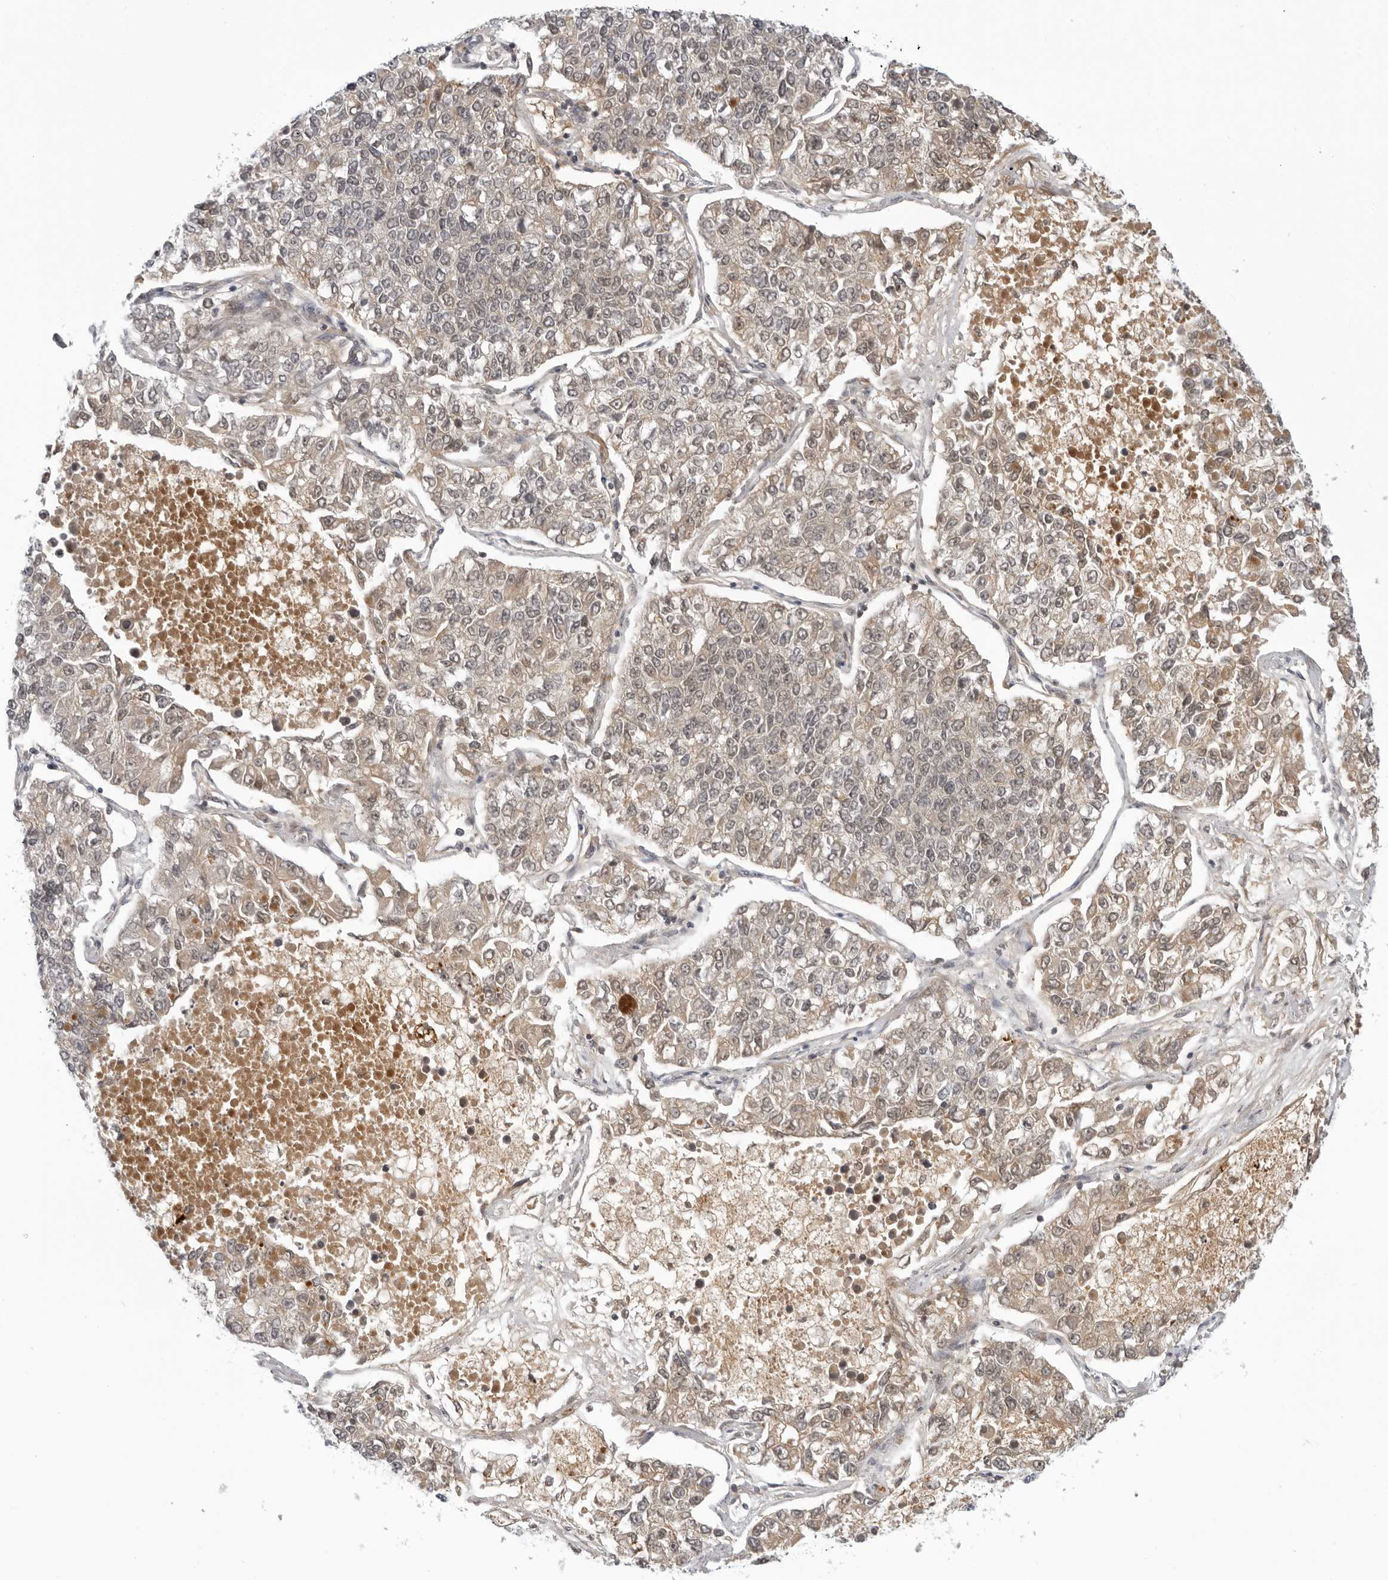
{"staining": {"intensity": "weak", "quantity": ">75%", "location": "cytoplasmic/membranous"}, "tissue": "lung cancer", "cell_type": "Tumor cells", "image_type": "cancer", "snomed": [{"axis": "morphology", "description": "Adenocarcinoma, NOS"}, {"axis": "topography", "description": "Lung"}], "caption": "Immunohistochemical staining of human lung adenocarcinoma shows low levels of weak cytoplasmic/membranous expression in approximately >75% of tumor cells. The staining was performed using DAB (3,3'-diaminobenzidine) to visualize the protein expression in brown, while the nuclei were stained in blue with hematoxylin (Magnification: 20x).", "gene": "SUGCT", "patient": {"sex": "male", "age": 49}}